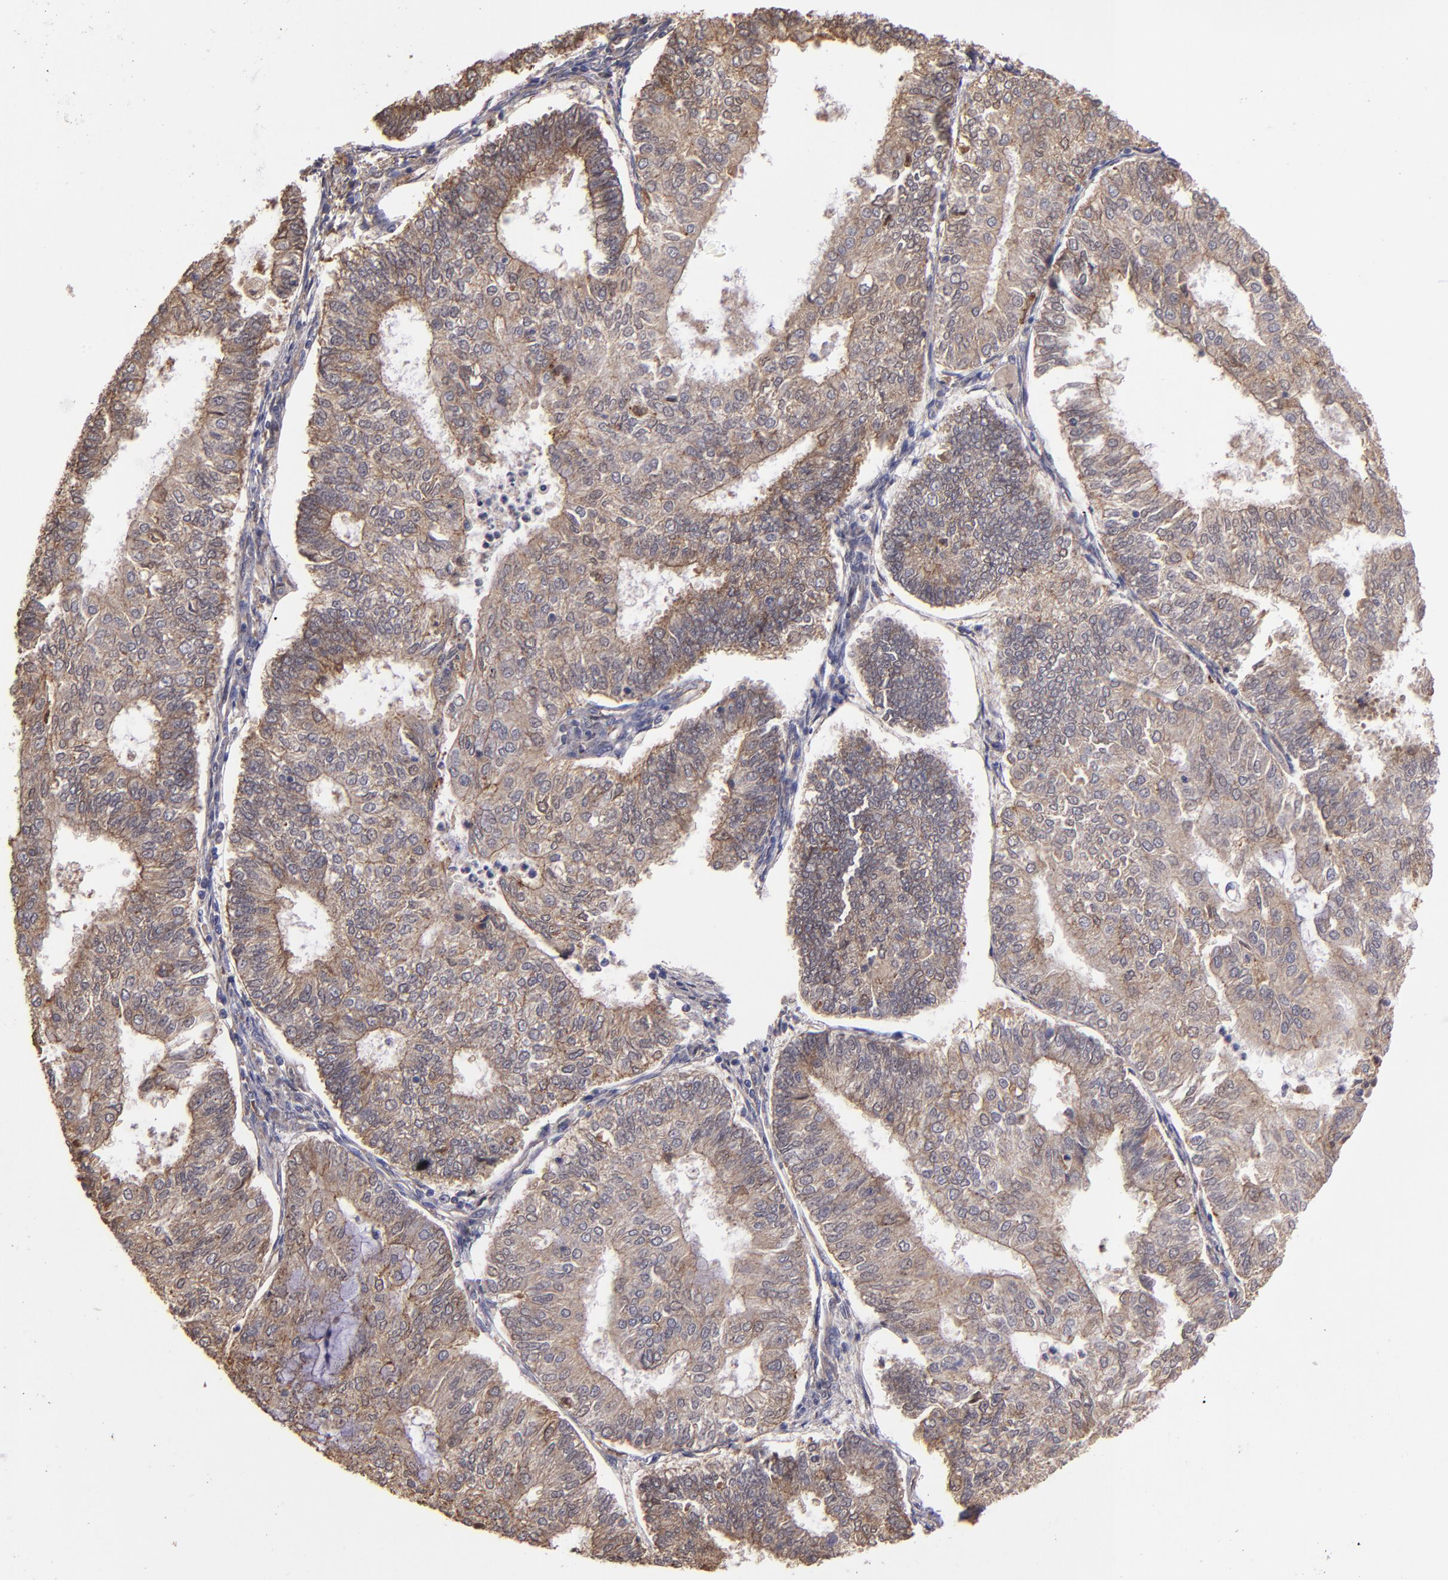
{"staining": {"intensity": "moderate", "quantity": "25%-75%", "location": "cytoplasmic/membranous"}, "tissue": "endometrial cancer", "cell_type": "Tumor cells", "image_type": "cancer", "snomed": [{"axis": "morphology", "description": "Adenocarcinoma, NOS"}, {"axis": "topography", "description": "Endometrium"}], "caption": "Protein staining reveals moderate cytoplasmic/membranous staining in approximately 25%-75% of tumor cells in endometrial adenocarcinoma.", "gene": "SIPA1L1", "patient": {"sex": "female", "age": 59}}